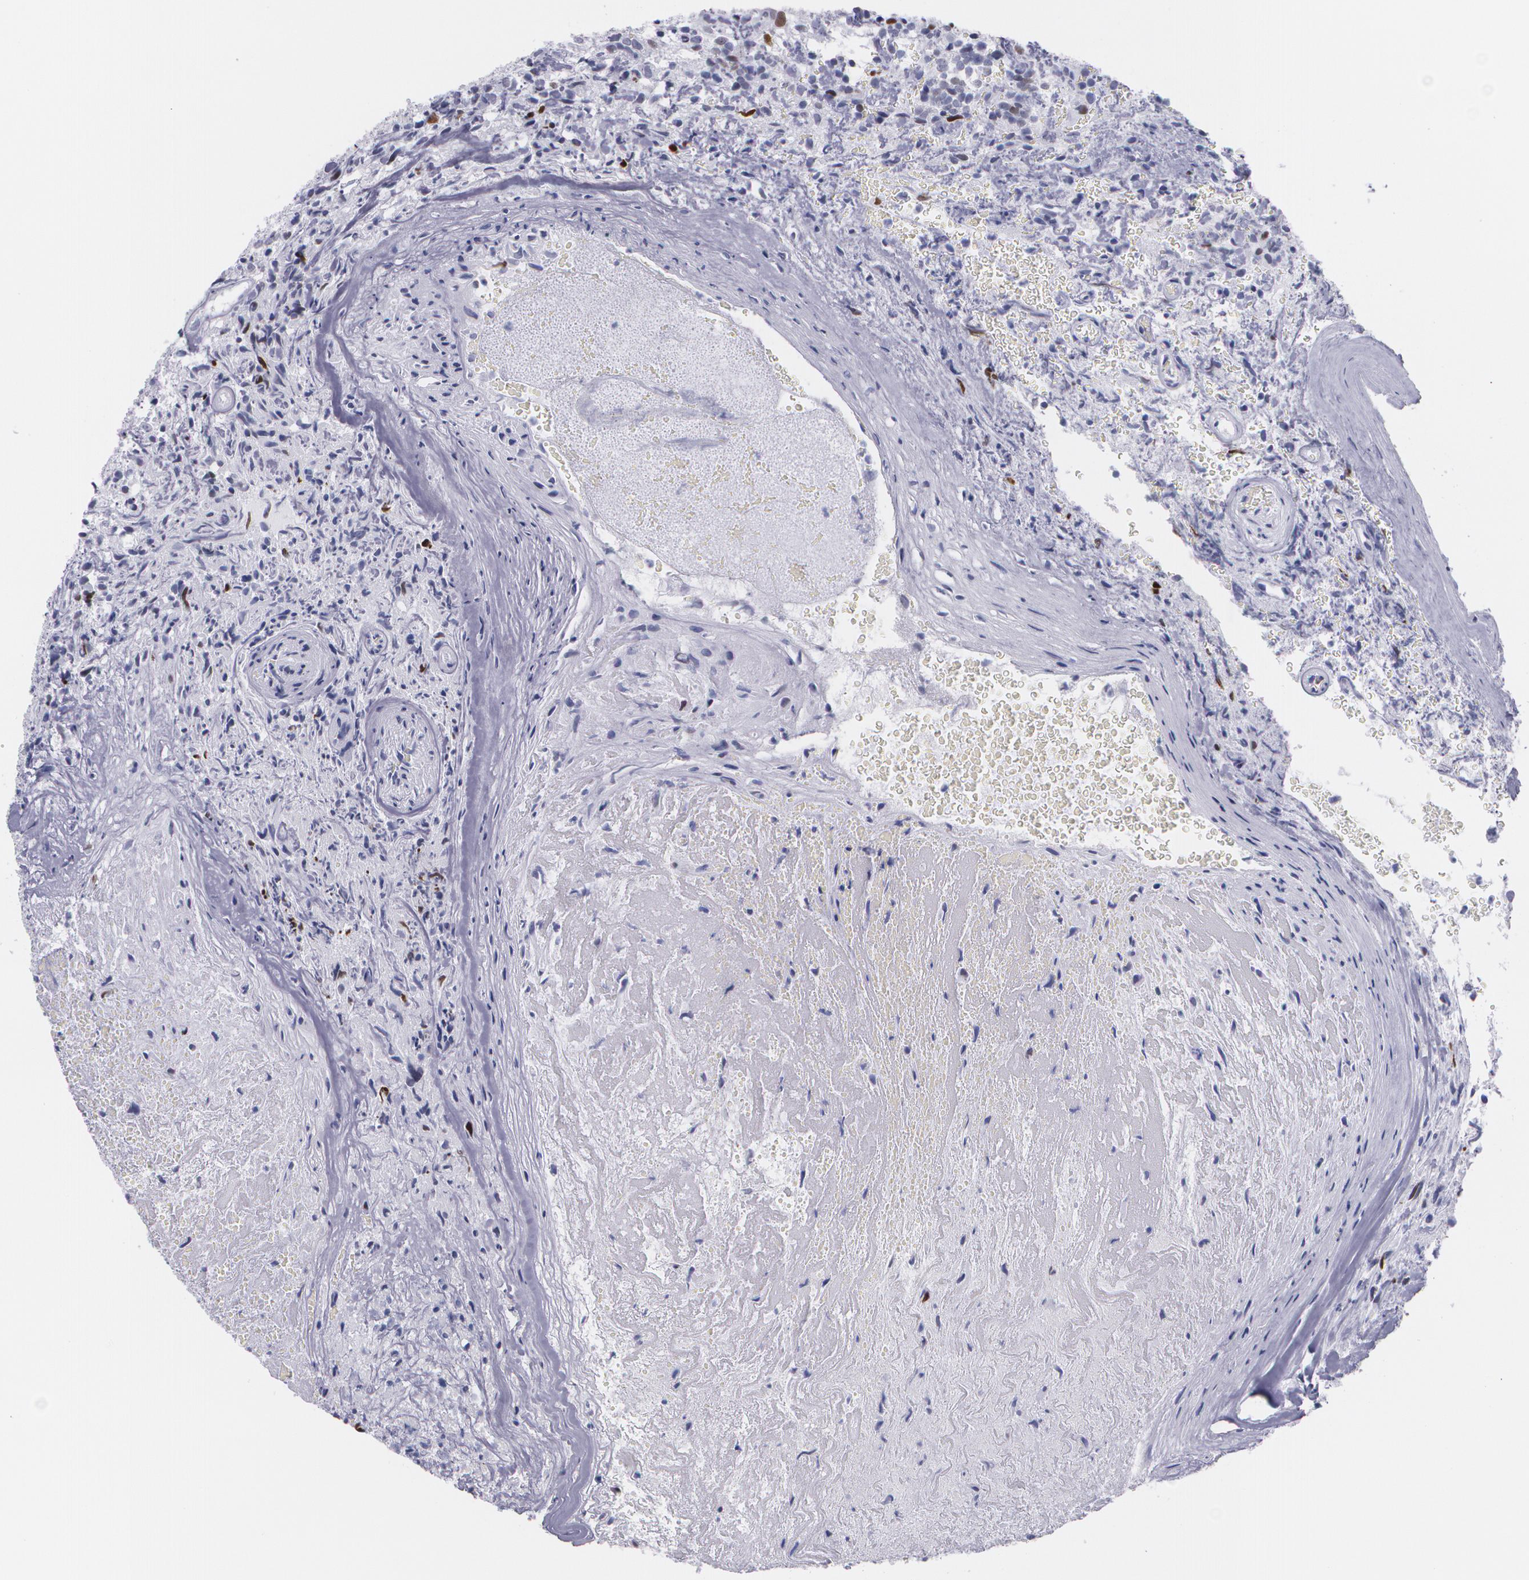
{"staining": {"intensity": "strong", "quantity": "<25%", "location": "nuclear"}, "tissue": "glioma", "cell_type": "Tumor cells", "image_type": "cancer", "snomed": [{"axis": "morphology", "description": "Normal tissue, NOS"}, {"axis": "morphology", "description": "Glioma, malignant, High grade"}, {"axis": "topography", "description": "Cerebral cortex"}], "caption": "A micrograph showing strong nuclear positivity in about <25% of tumor cells in glioma, as visualized by brown immunohistochemical staining.", "gene": "TP53", "patient": {"sex": "male", "age": 75}}